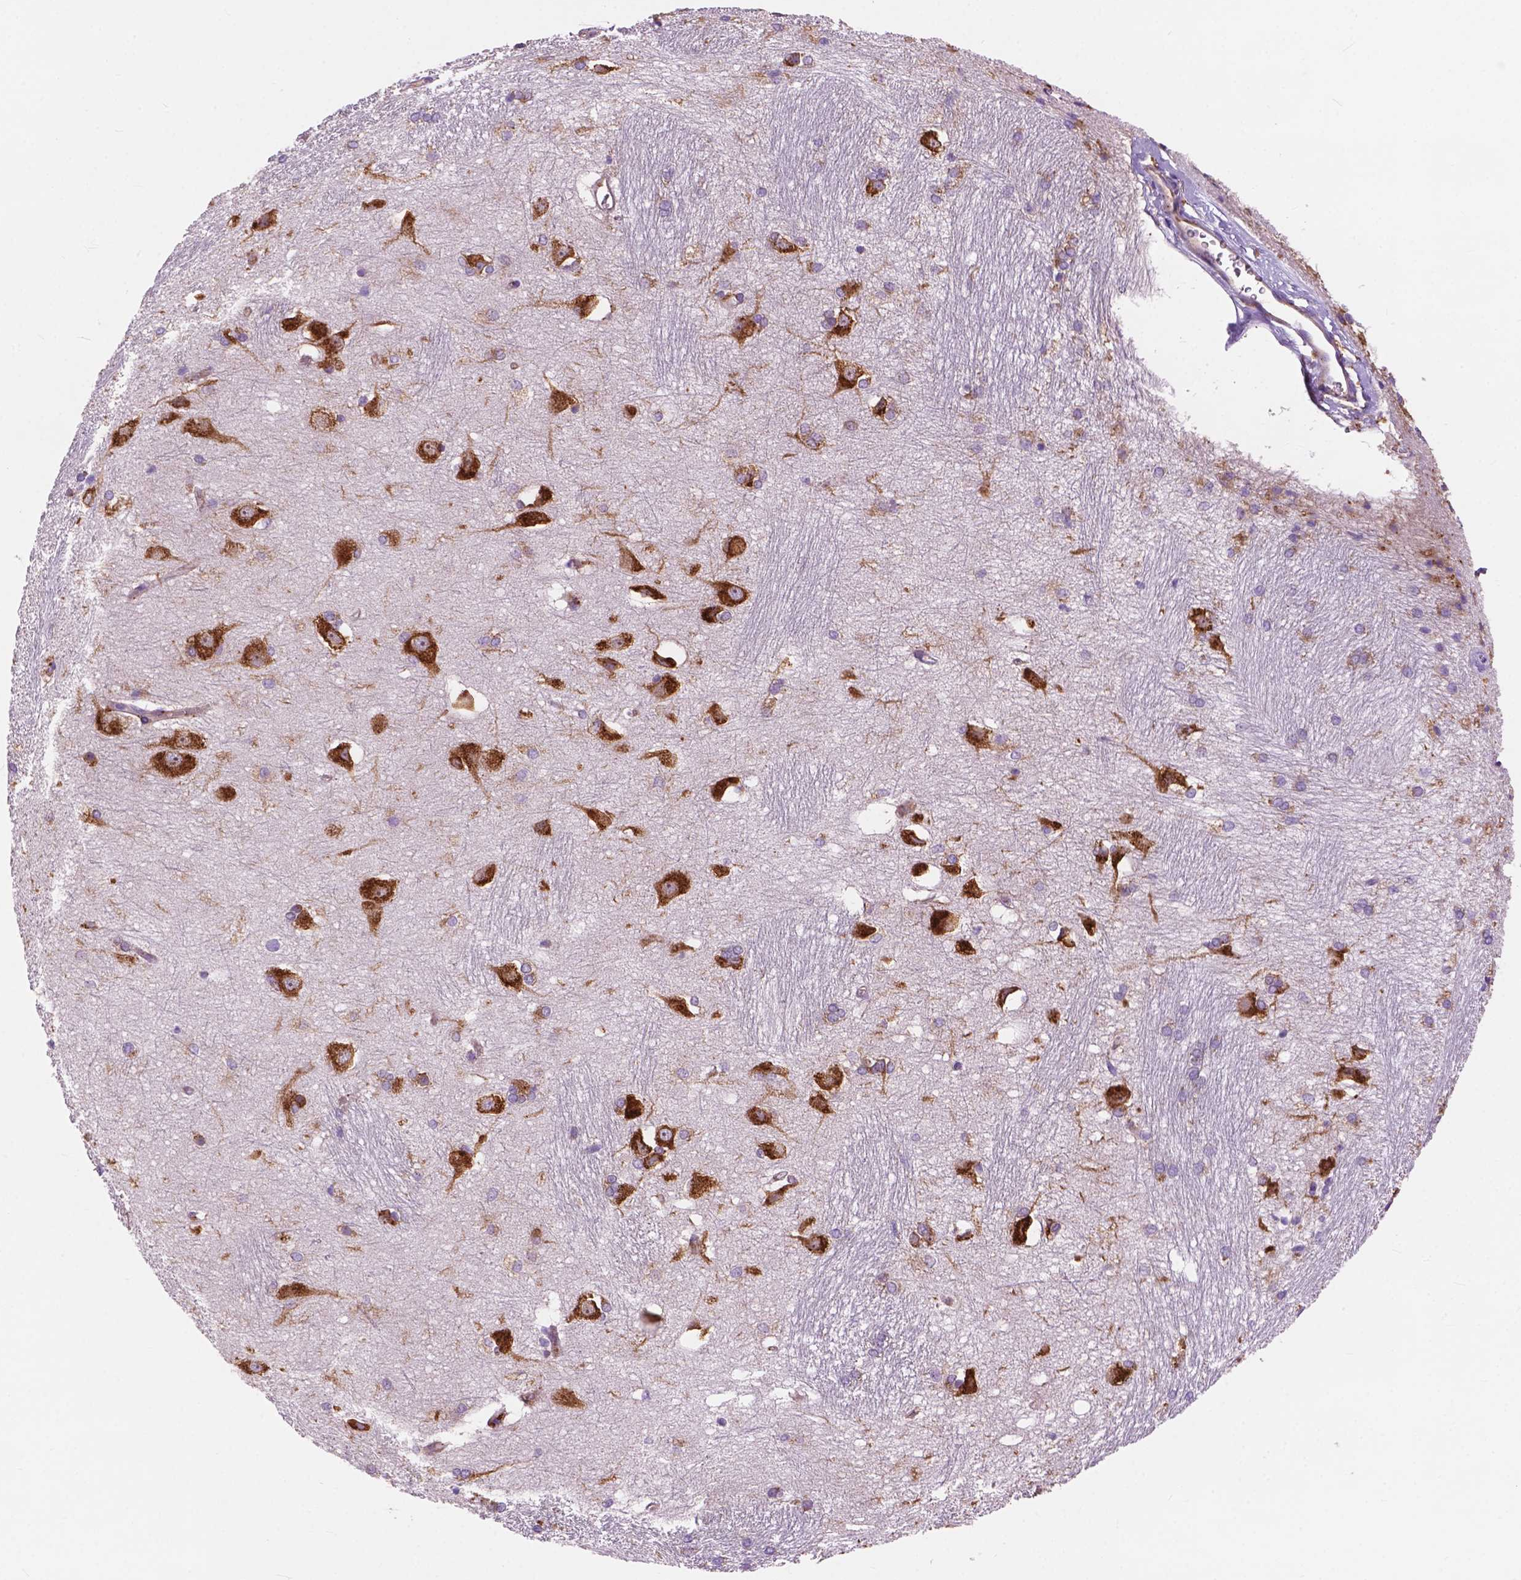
{"staining": {"intensity": "weak", "quantity": "25%-75%", "location": "cytoplasmic/membranous"}, "tissue": "hippocampus", "cell_type": "Glial cells", "image_type": "normal", "snomed": [{"axis": "morphology", "description": "Normal tissue, NOS"}, {"axis": "topography", "description": "Cerebral cortex"}, {"axis": "topography", "description": "Hippocampus"}], "caption": "A high-resolution micrograph shows immunohistochemistry staining of benign hippocampus, which exhibits weak cytoplasmic/membranous positivity in about 25%-75% of glial cells.", "gene": "RPL37A", "patient": {"sex": "female", "age": 19}}